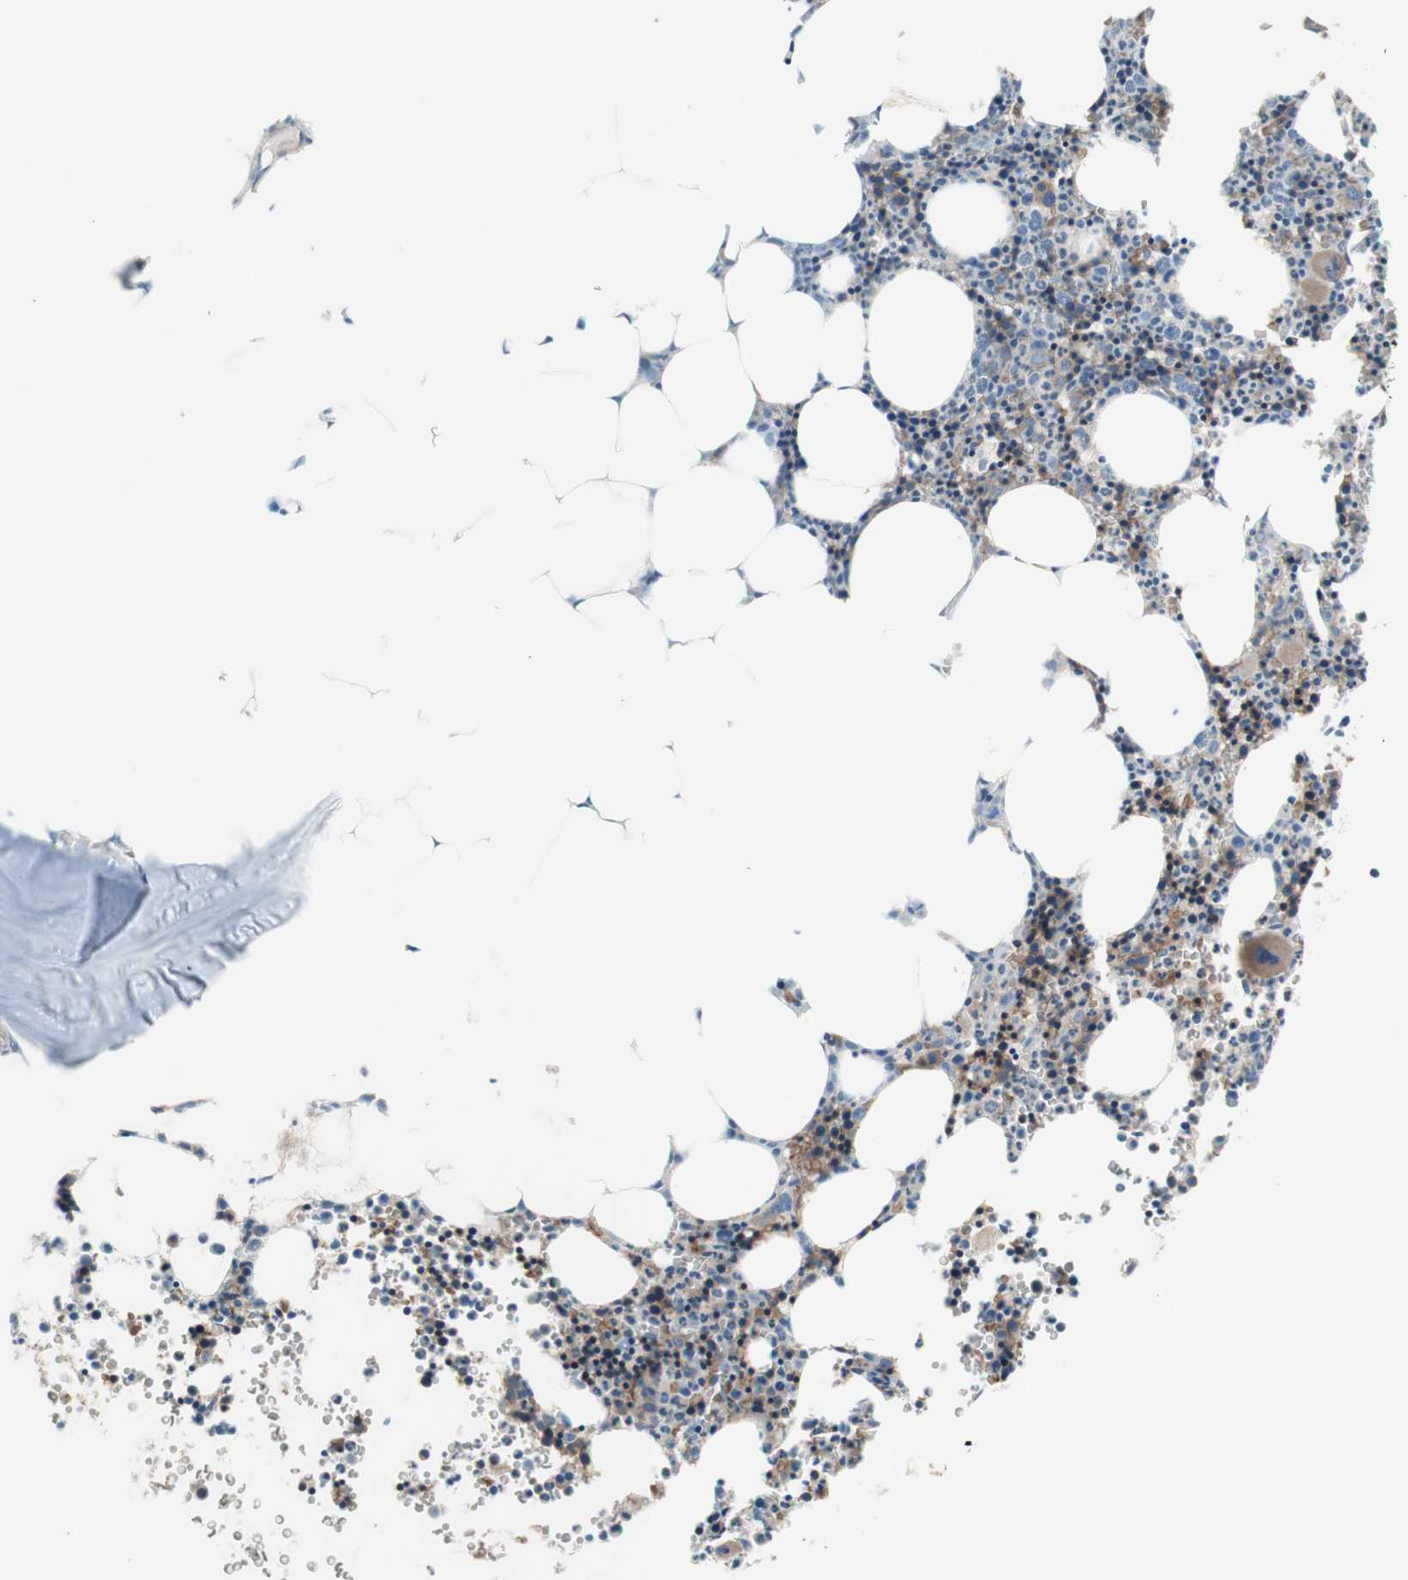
{"staining": {"intensity": "moderate", "quantity": "<25%", "location": "cytoplasmic/membranous"}, "tissue": "bone marrow", "cell_type": "Hematopoietic cells", "image_type": "normal", "snomed": [{"axis": "morphology", "description": "Normal tissue, NOS"}, {"axis": "morphology", "description": "Inflammation, NOS"}, {"axis": "topography", "description": "Bone marrow"}], "caption": "Human bone marrow stained with a brown dye shows moderate cytoplasmic/membranous positive expression in approximately <25% of hematopoietic cells.", "gene": "CD46", "patient": {"sex": "female", "age": 61}}